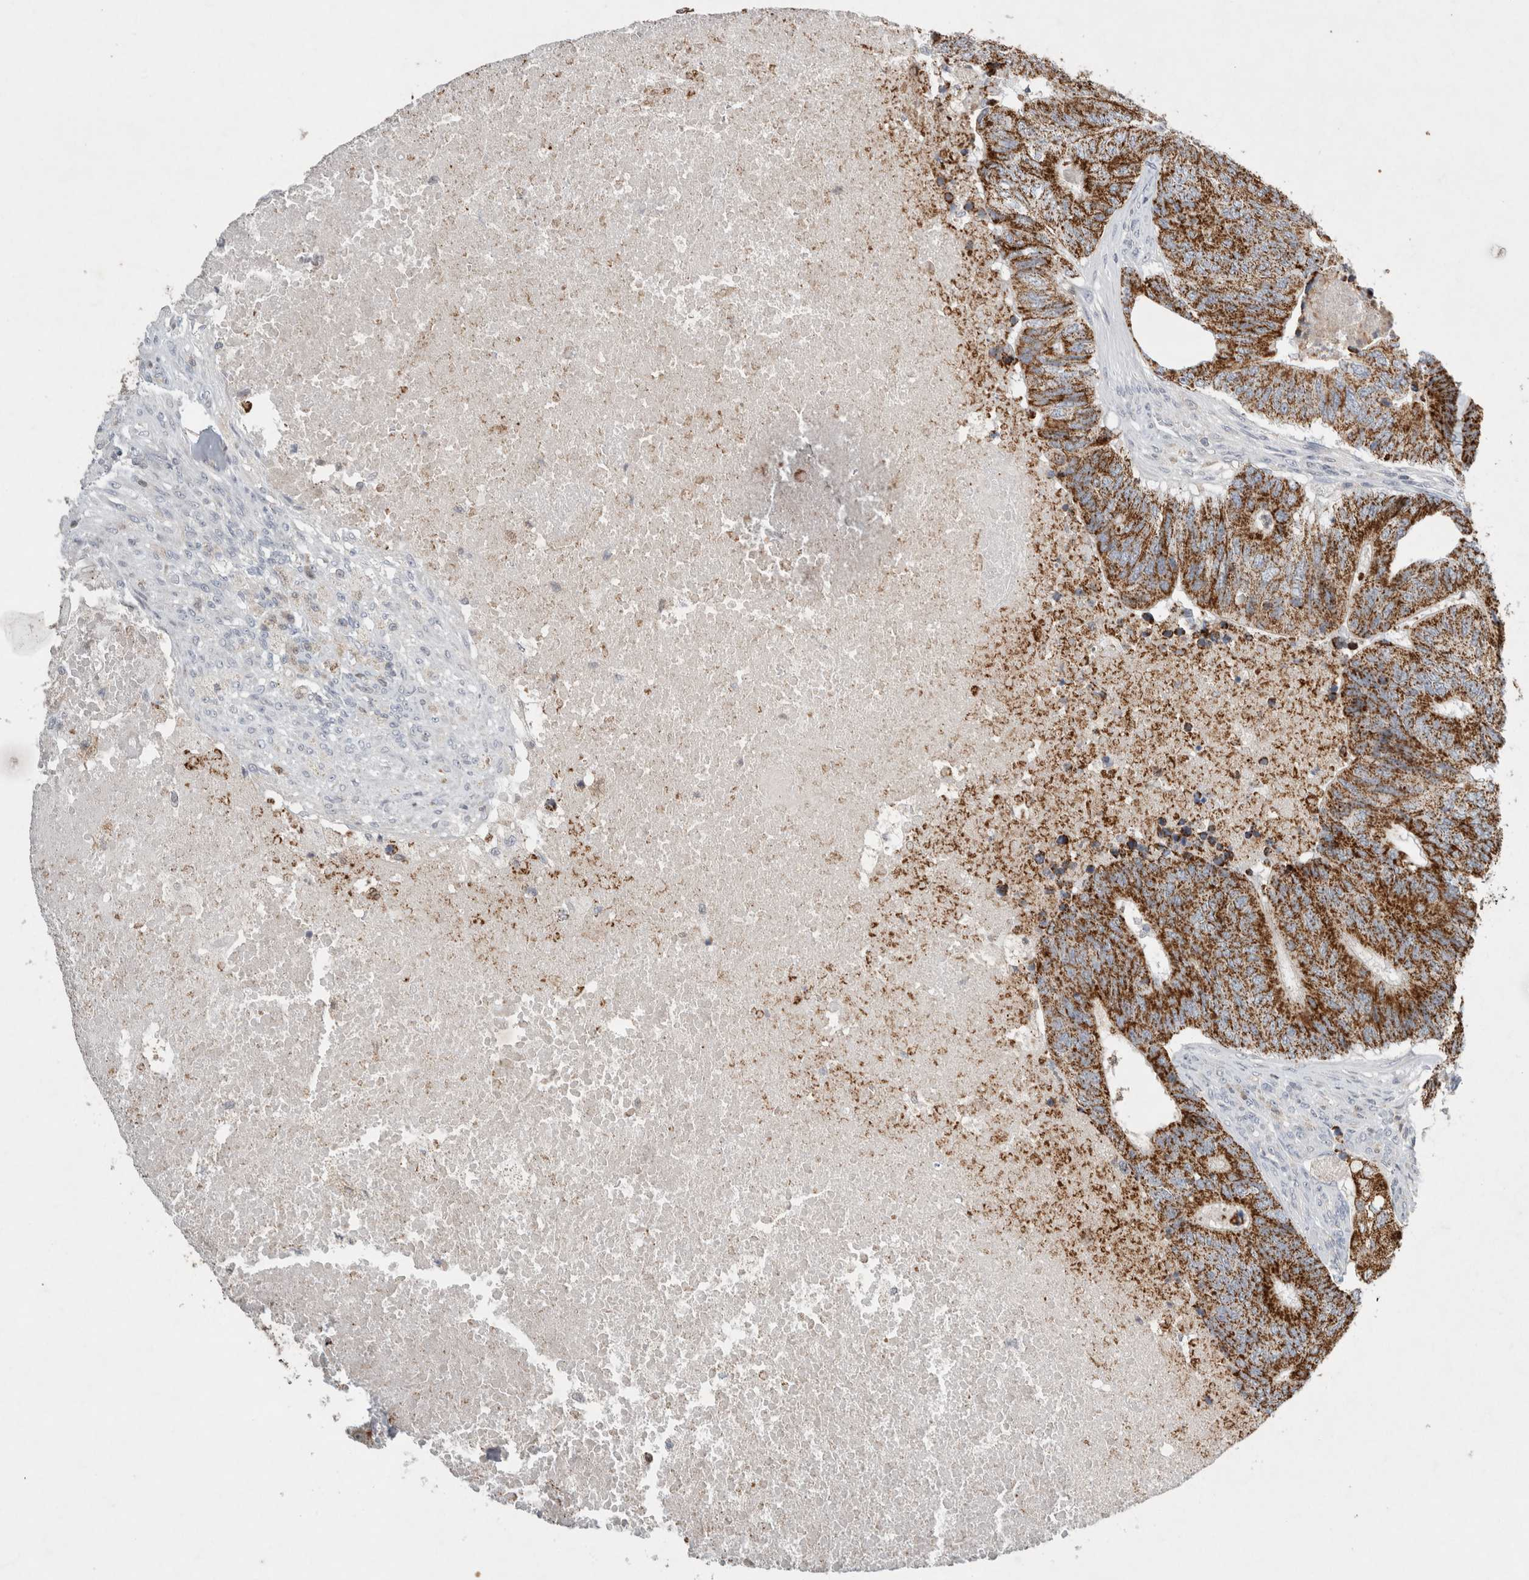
{"staining": {"intensity": "strong", "quantity": ">75%", "location": "cytoplasmic/membranous"}, "tissue": "colorectal cancer", "cell_type": "Tumor cells", "image_type": "cancer", "snomed": [{"axis": "morphology", "description": "Adenocarcinoma, NOS"}, {"axis": "topography", "description": "Colon"}], "caption": "Protein staining displays strong cytoplasmic/membranous staining in approximately >75% of tumor cells in colorectal cancer.", "gene": "AGMAT", "patient": {"sex": "female", "age": 67}}